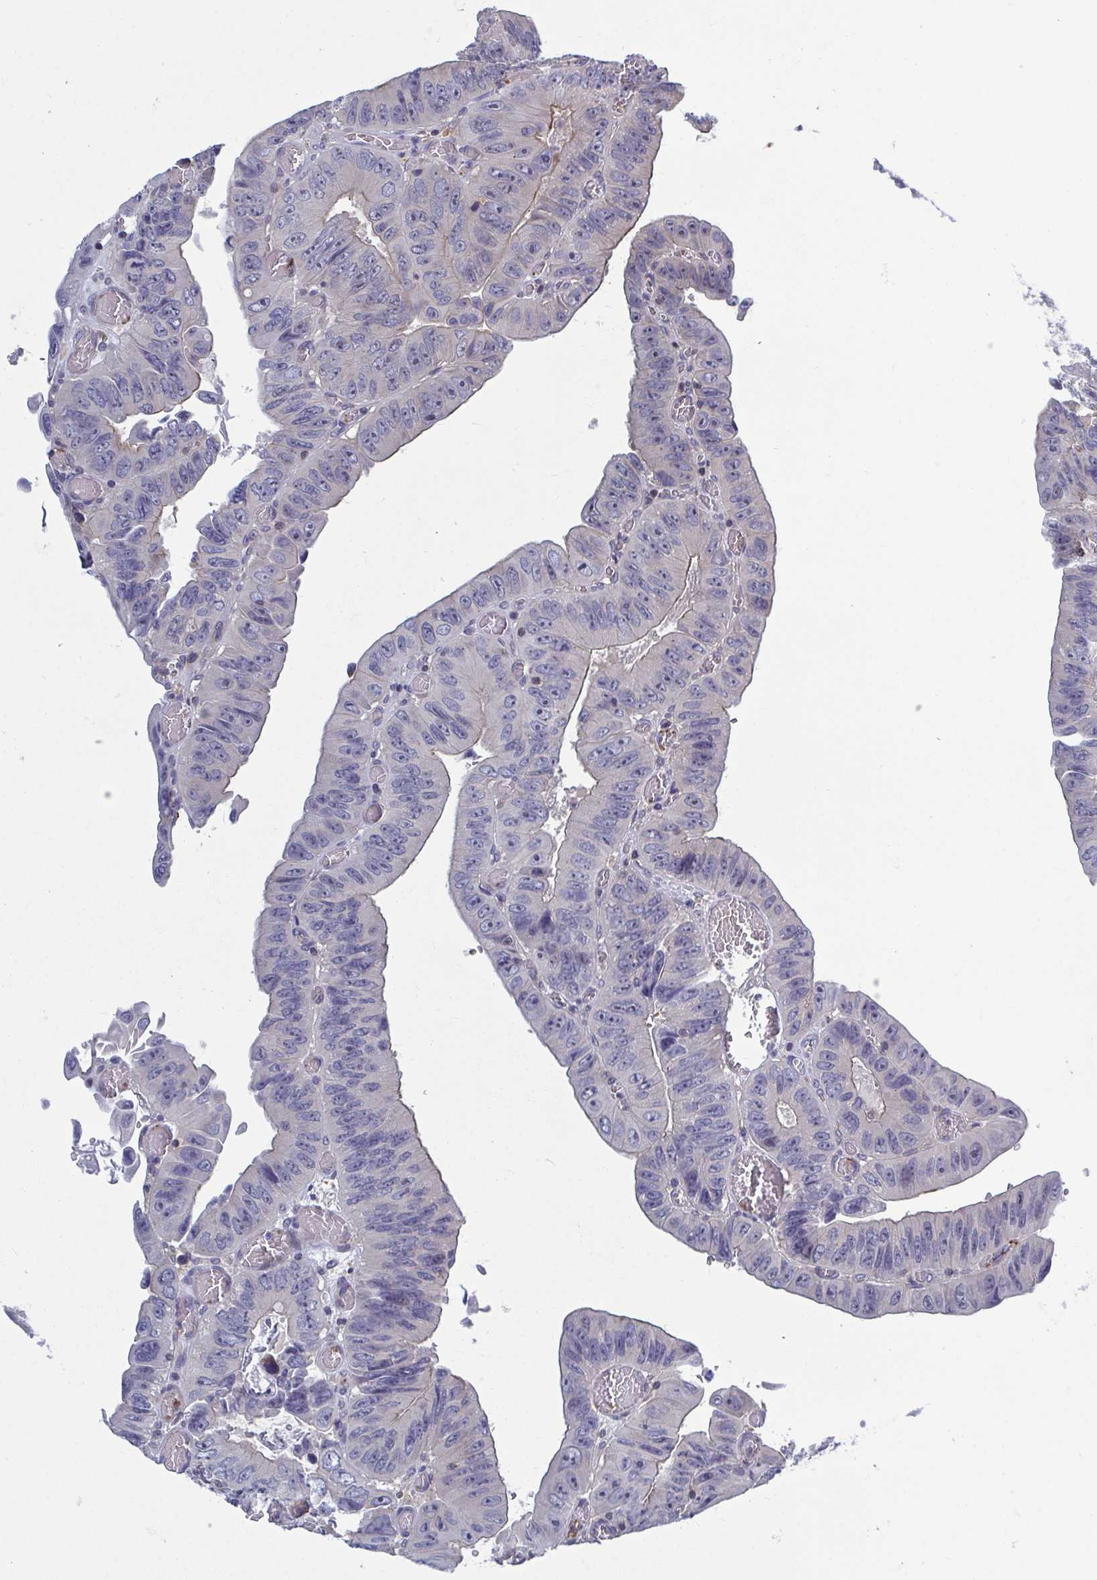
{"staining": {"intensity": "negative", "quantity": "none", "location": "none"}, "tissue": "colorectal cancer", "cell_type": "Tumor cells", "image_type": "cancer", "snomed": [{"axis": "morphology", "description": "Adenocarcinoma, NOS"}, {"axis": "topography", "description": "Colon"}], "caption": "This micrograph is of colorectal cancer (adenocarcinoma) stained with IHC to label a protein in brown with the nuclei are counter-stained blue. There is no expression in tumor cells. (DAB immunohistochemistry (IHC) visualized using brightfield microscopy, high magnification).", "gene": "LRRC38", "patient": {"sex": "female", "age": 84}}